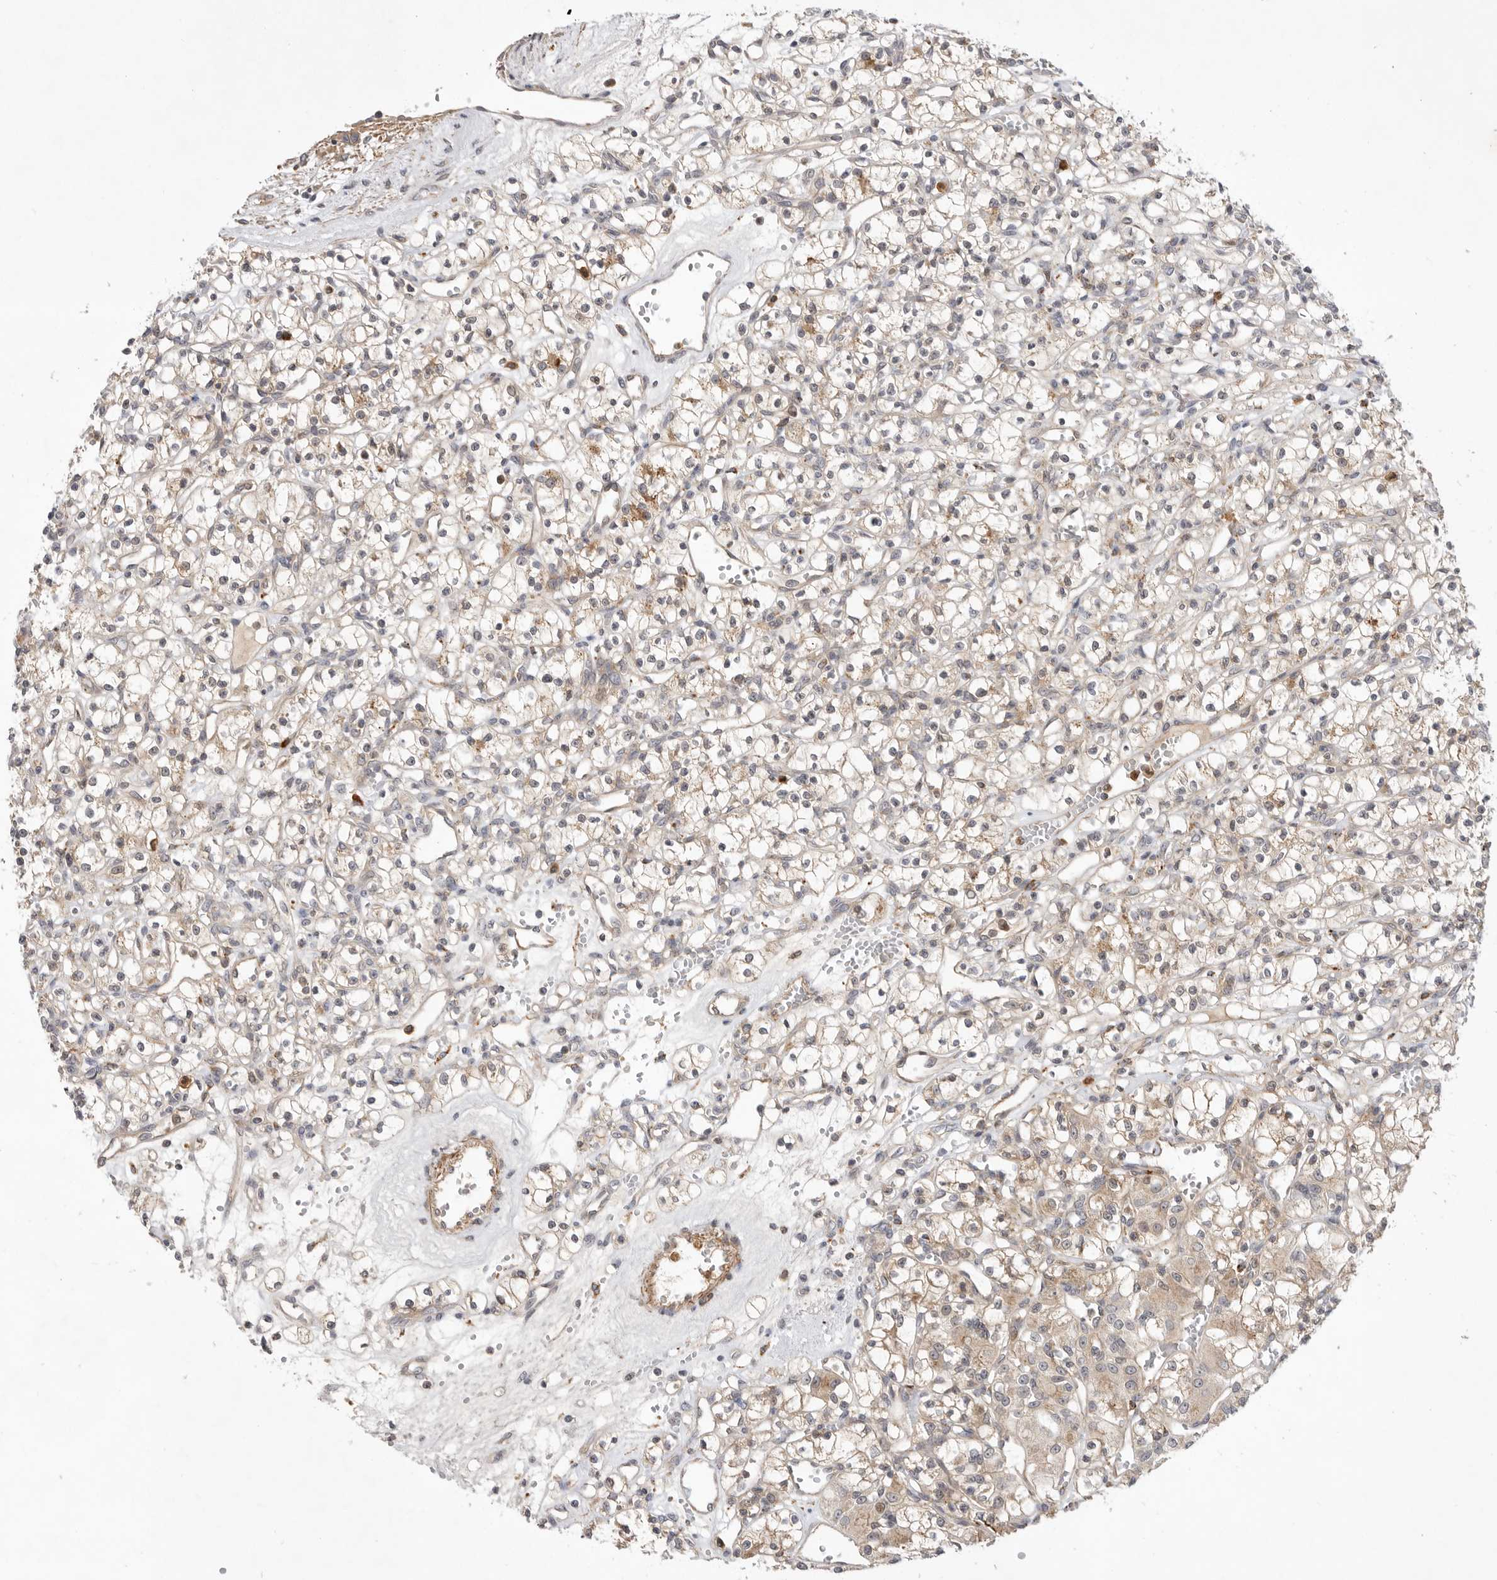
{"staining": {"intensity": "weak", "quantity": ">75%", "location": "cytoplasmic/membranous"}, "tissue": "renal cancer", "cell_type": "Tumor cells", "image_type": "cancer", "snomed": [{"axis": "morphology", "description": "Adenocarcinoma, NOS"}, {"axis": "topography", "description": "Kidney"}], "caption": "Weak cytoplasmic/membranous positivity is appreciated in approximately >75% of tumor cells in renal adenocarcinoma.", "gene": "GNE", "patient": {"sex": "female", "age": 59}}